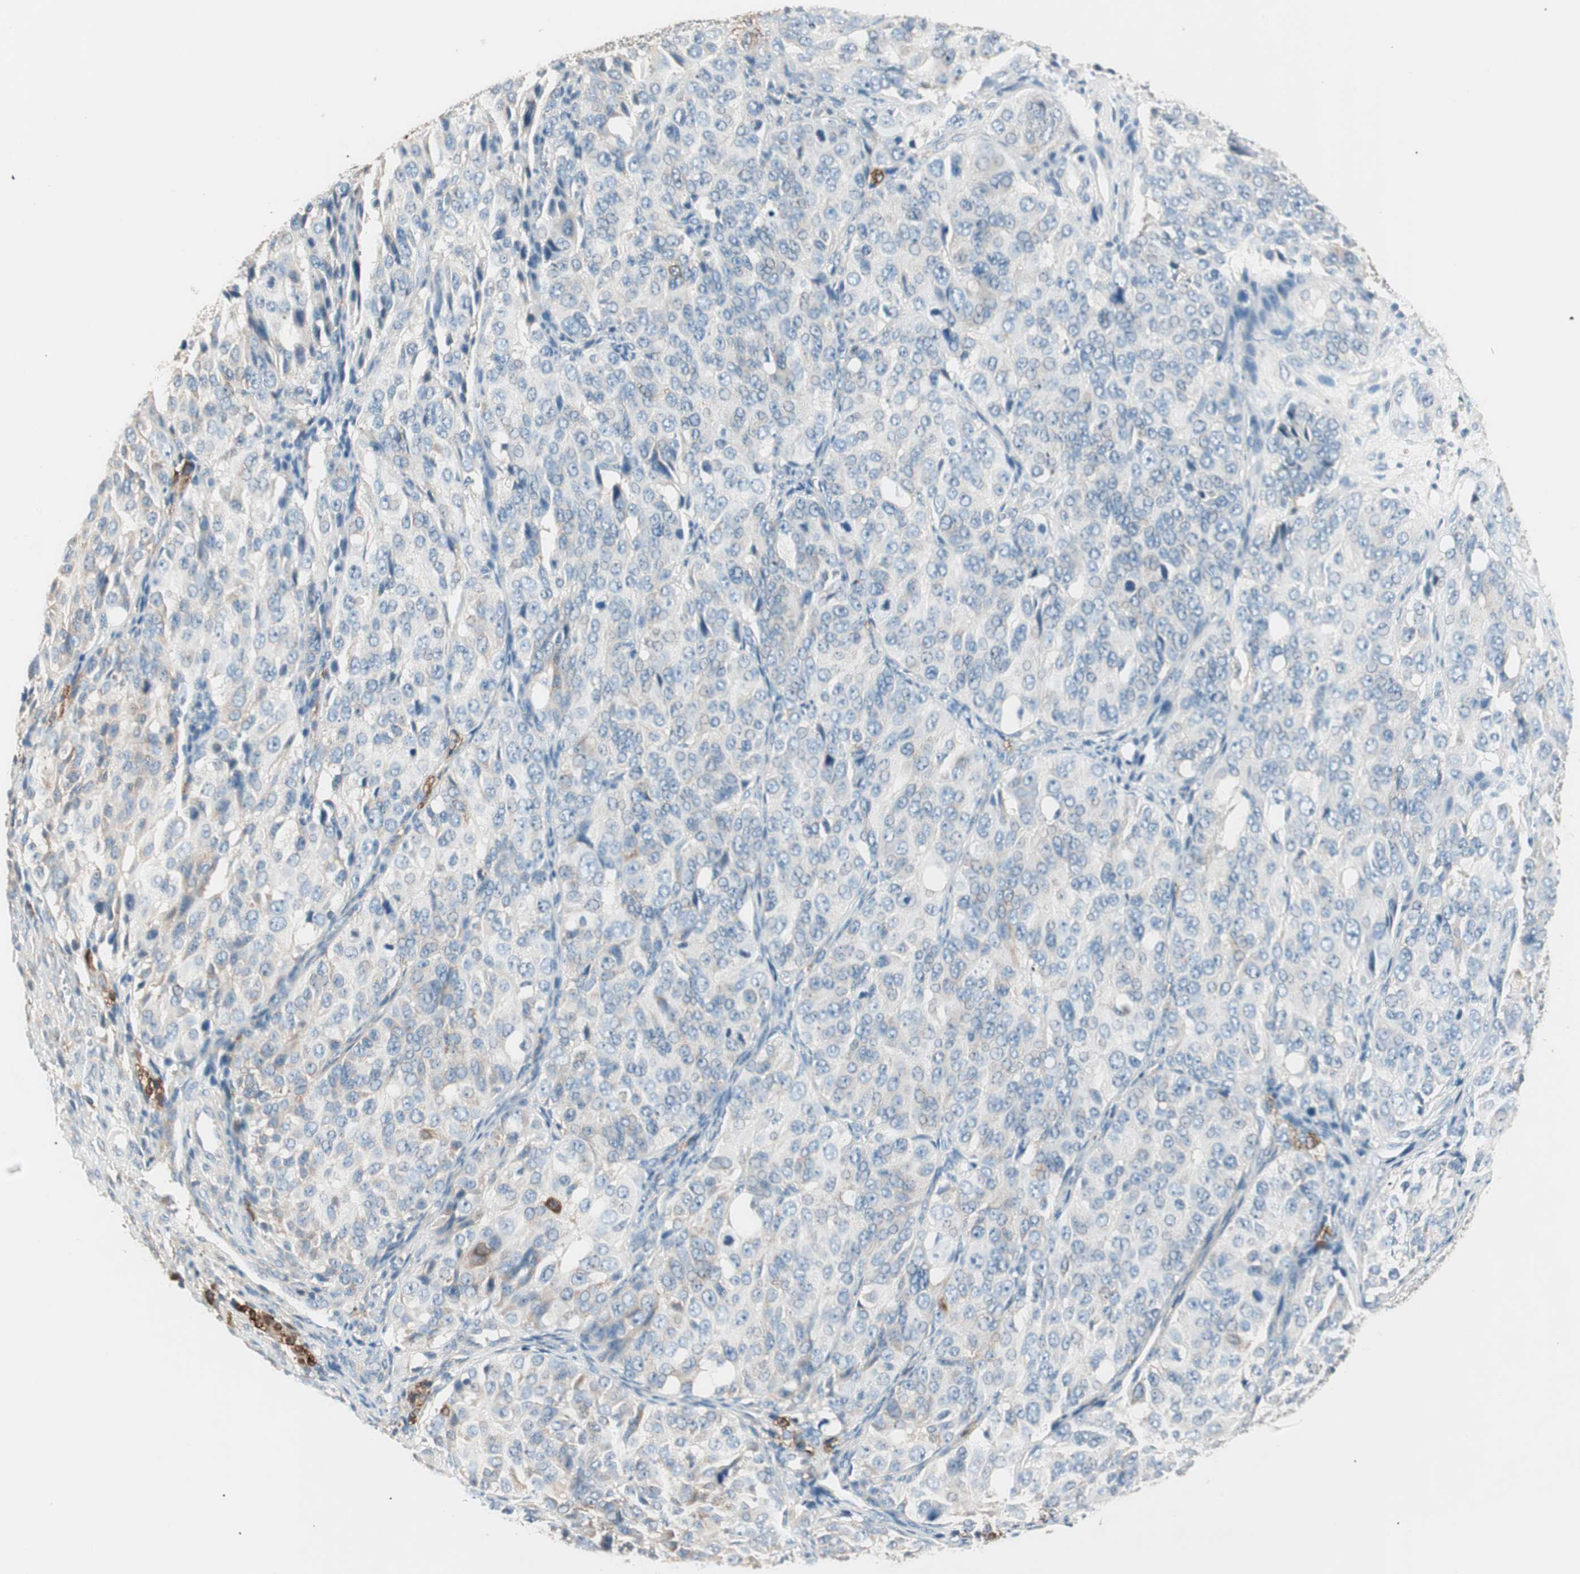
{"staining": {"intensity": "weak", "quantity": "<25%", "location": "cytoplasmic/membranous"}, "tissue": "ovarian cancer", "cell_type": "Tumor cells", "image_type": "cancer", "snomed": [{"axis": "morphology", "description": "Carcinoma, endometroid"}, {"axis": "topography", "description": "Ovary"}], "caption": "Immunohistochemical staining of ovarian cancer reveals no significant staining in tumor cells. (DAB immunohistochemistry, high magnification).", "gene": "RAD54B", "patient": {"sex": "female", "age": 51}}